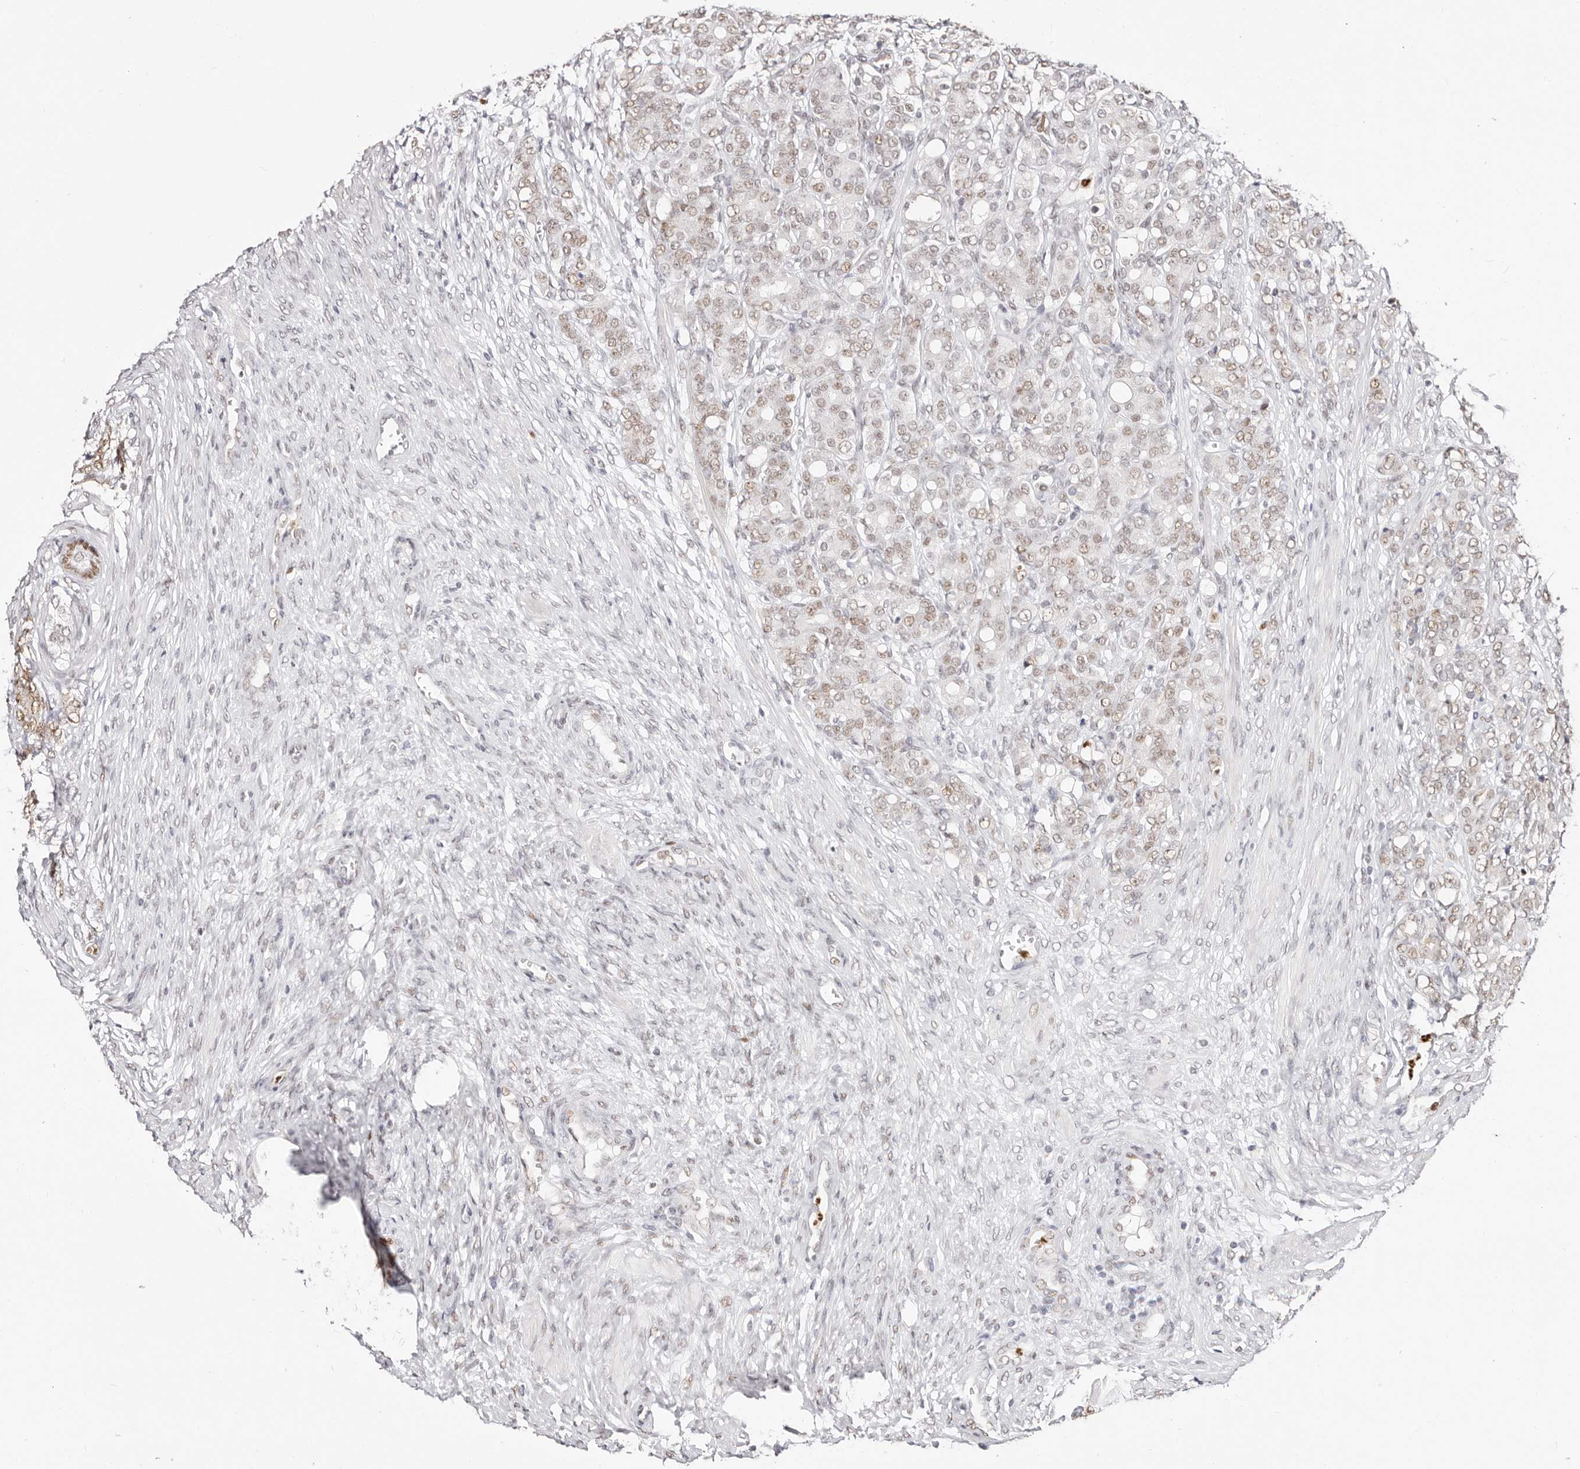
{"staining": {"intensity": "weak", "quantity": ">75%", "location": "nuclear"}, "tissue": "prostate cancer", "cell_type": "Tumor cells", "image_type": "cancer", "snomed": [{"axis": "morphology", "description": "Adenocarcinoma, High grade"}, {"axis": "topography", "description": "Prostate"}], "caption": "IHC of prostate cancer (high-grade adenocarcinoma) reveals low levels of weak nuclear staining in about >75% of tumor cells. Nuclei are stained in blue.", "gene": "TKT", "patient": {"sex": "male", "age": 62}}